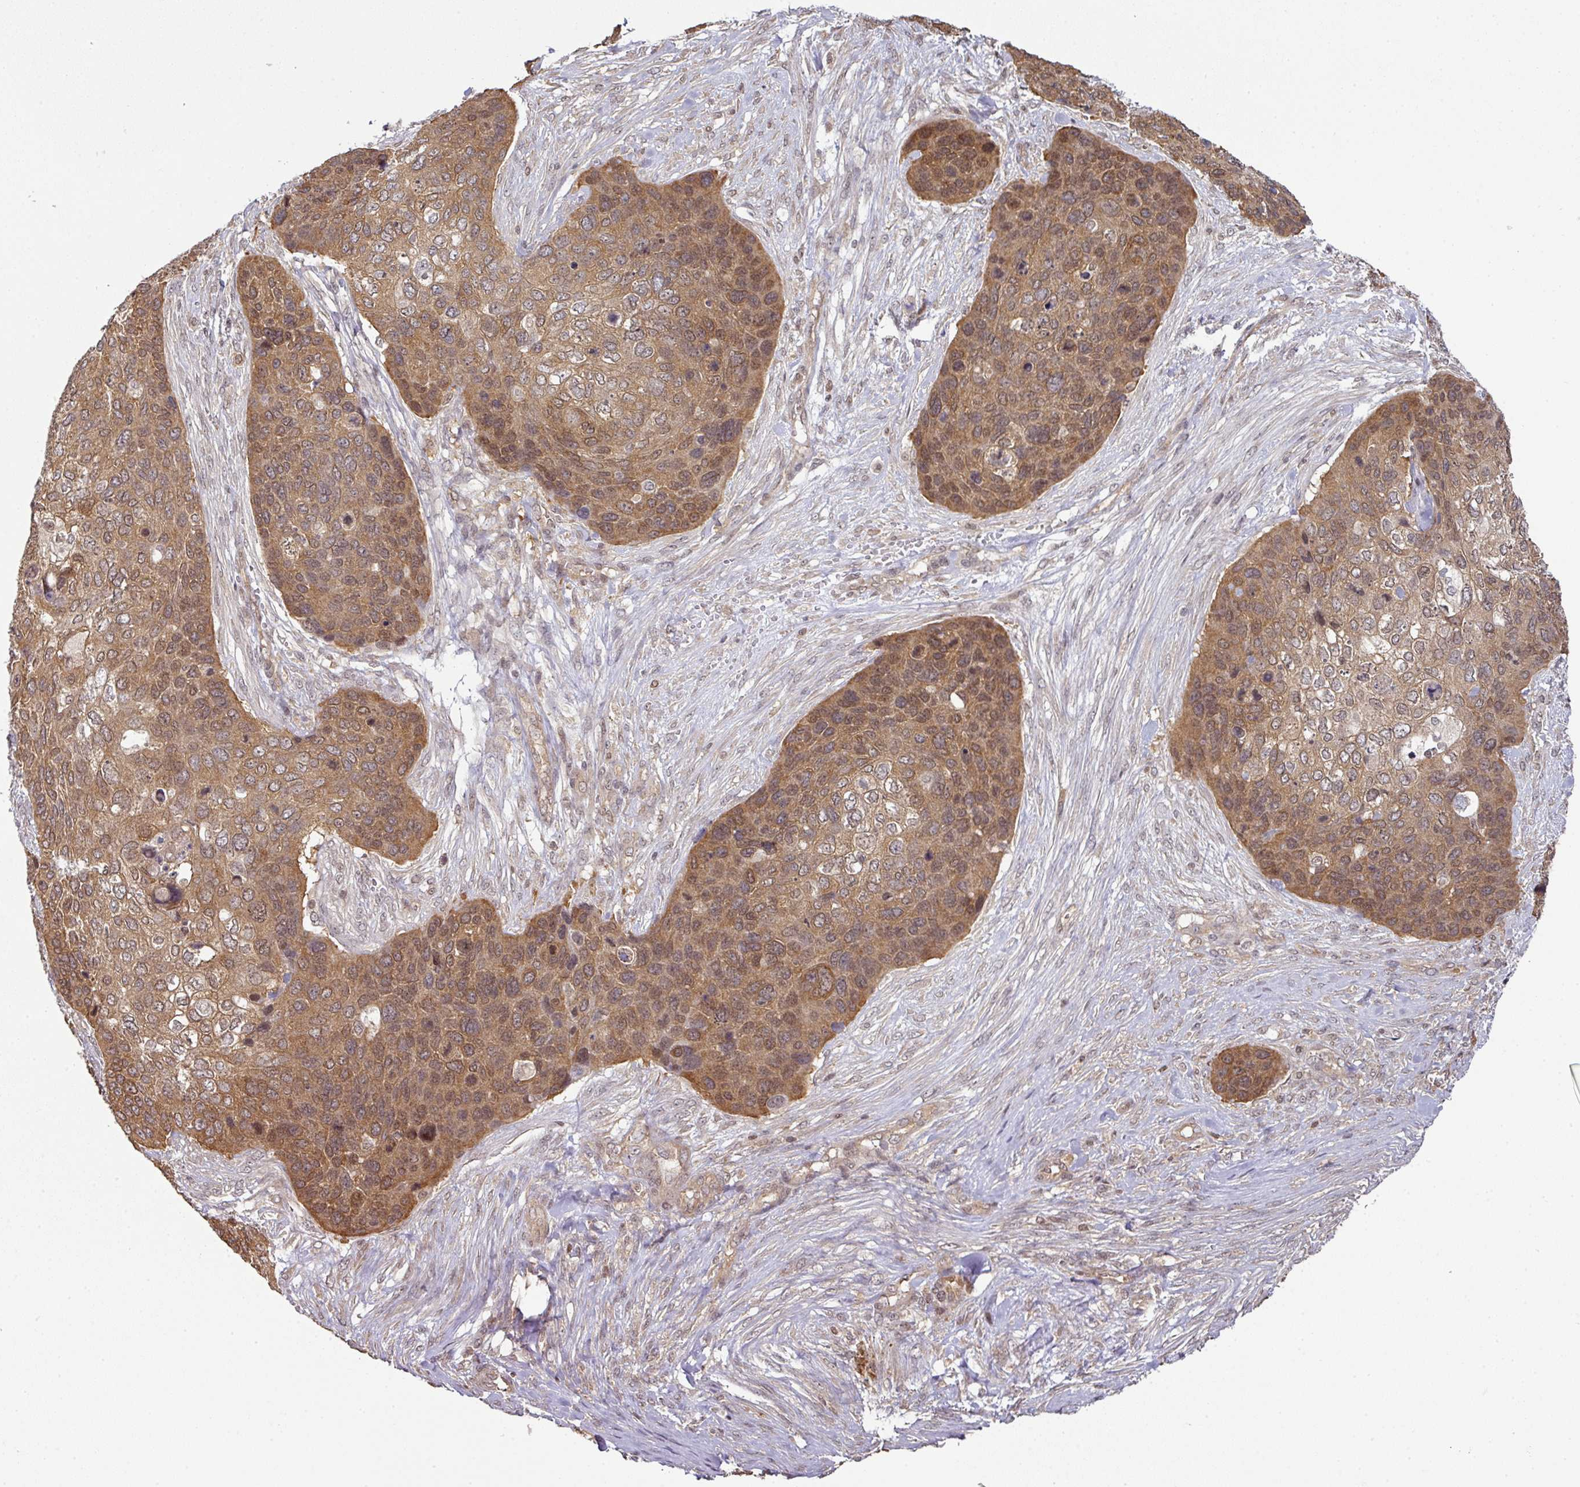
{"staining": {"intensity": "moderate", "quantity": ">75%", "location": "cytoplasmic/membranous"}, "tissue": "skin cancer", "cell_type": "Tumor cells", "image_type": "cancer", "snomed": [{"axis": "morphology", "description": "Basal cell carcinoma"}, {"axis": "topography", "description": "Skin"}], "caption": "Protein analysis of basal cell carcinoma (skin) tissue displays moderate cytoplasmic/membranous positivity in approximately >75% of tumor cells.", "gene": "ANKRD18A", "patient": {"sex": "female", "age": 74}}